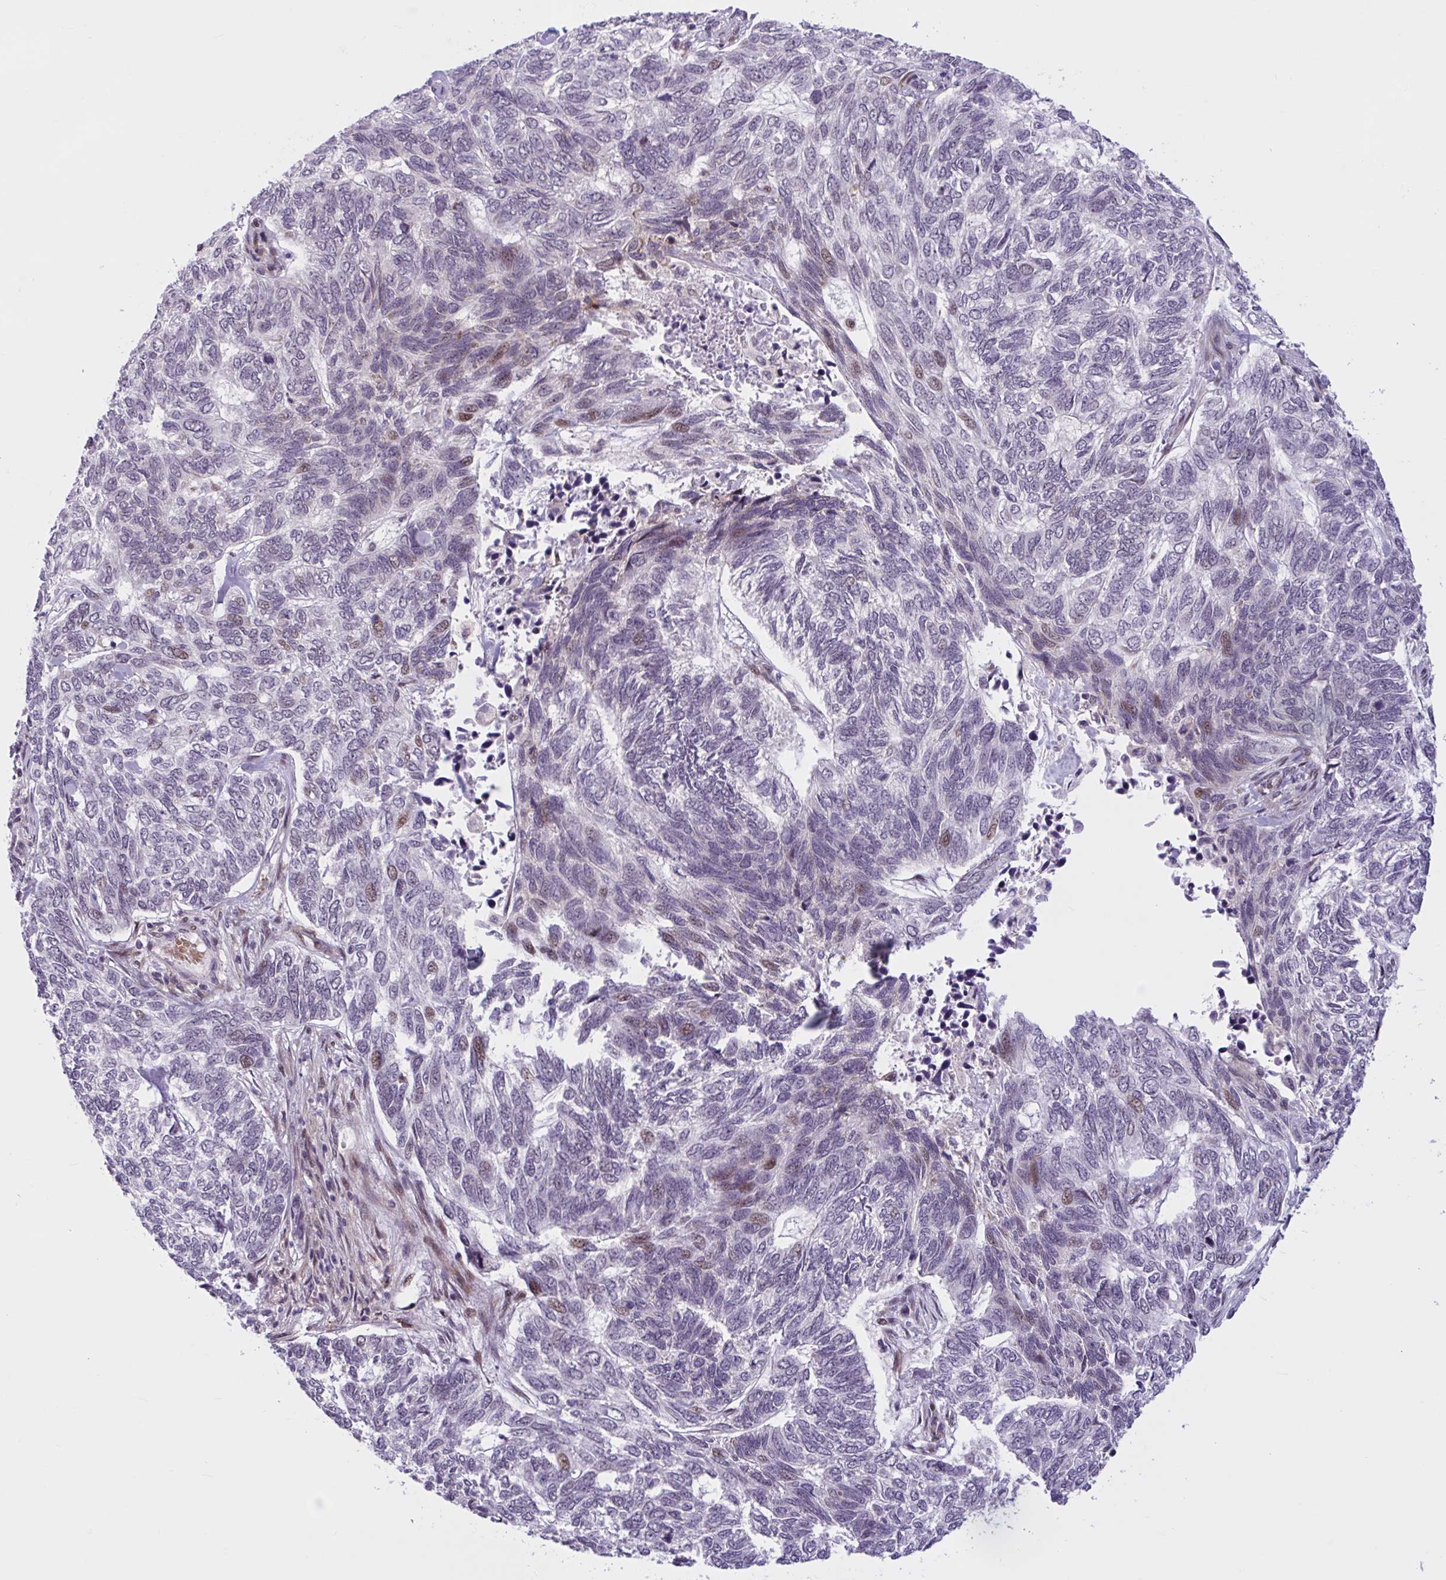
{"staining": {"intensity": "moderate", "quantity": "<25%", "location": "nuclear"}, "tissue": "skin cancer", "cell_type": "Tumor cells", "image_type": "cancer", "snomed": [{"axis": "morphology", "description": "Basal cell carcinoma"}, {"axis": "topography", "description": "Skin"}], "caption": "Skin cancer stained with DAB (3,3'-diaminobenzidine) IHC displays low levels of moderate nuclear staining in approximately <25% of tumor cells.", "gene": "RBL1", "patient": {"sex": "female", "age": 65}}